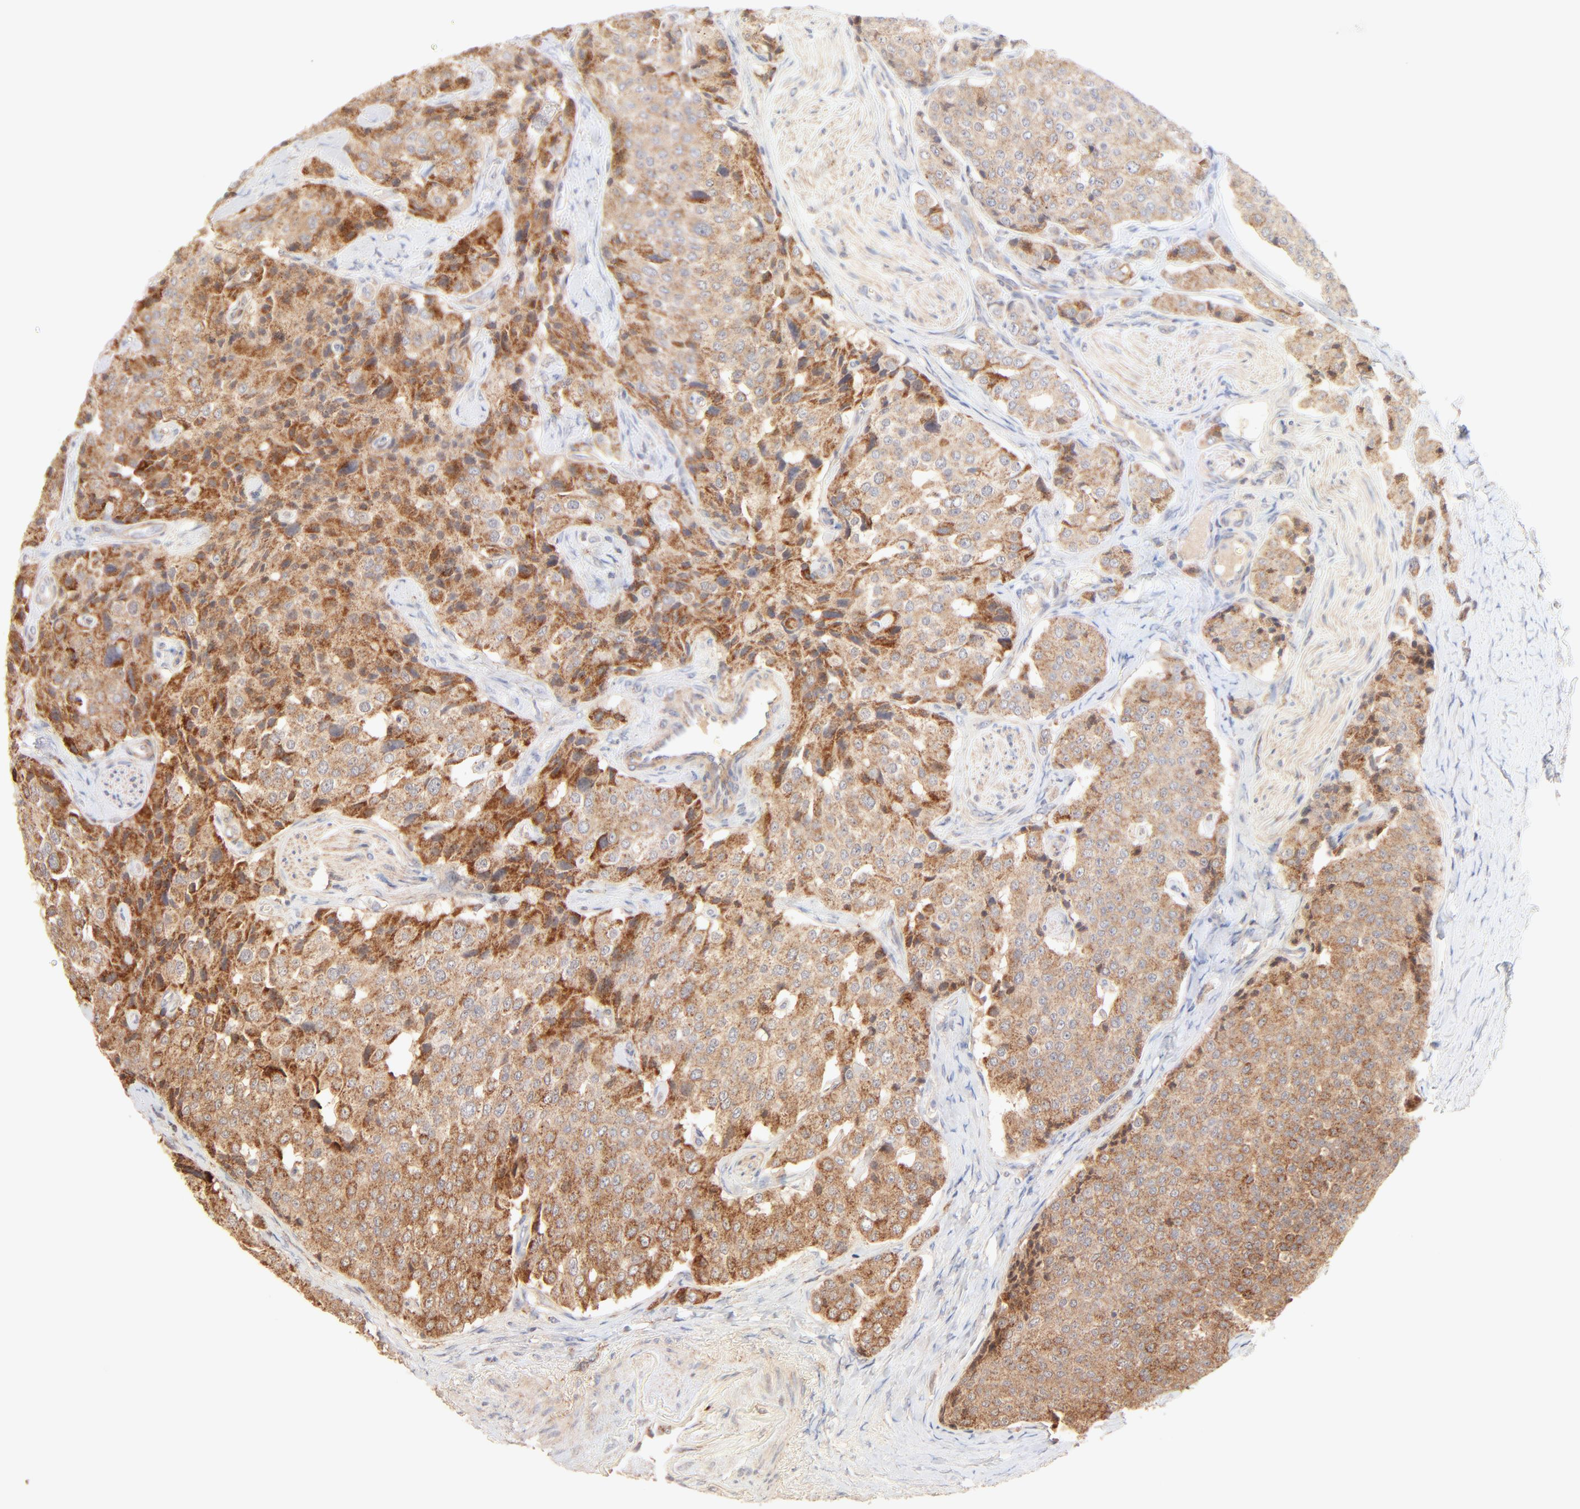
{"staining": {"intensity": "moderate", "quantity": ">75%", "location": "cytoplasmic/membranous"}, "tissue": "carcinoid", "cell_type": "Tumor cells", "image_type": "cancer", "snomed": [{"axis": "morphology", "description": "Carcinoid, malignant, NOS"}, {"axis": "topography", "description": "Colon"}], "caption": "Immunohistochemistry (IHC) of carcinoid demonstrates medium levels of moderate cytoplasmic/membranous staining in approximately >75% of tumor cells.", "gene": "CSPG4", "patient": {"sex": "female", "age": 61}}